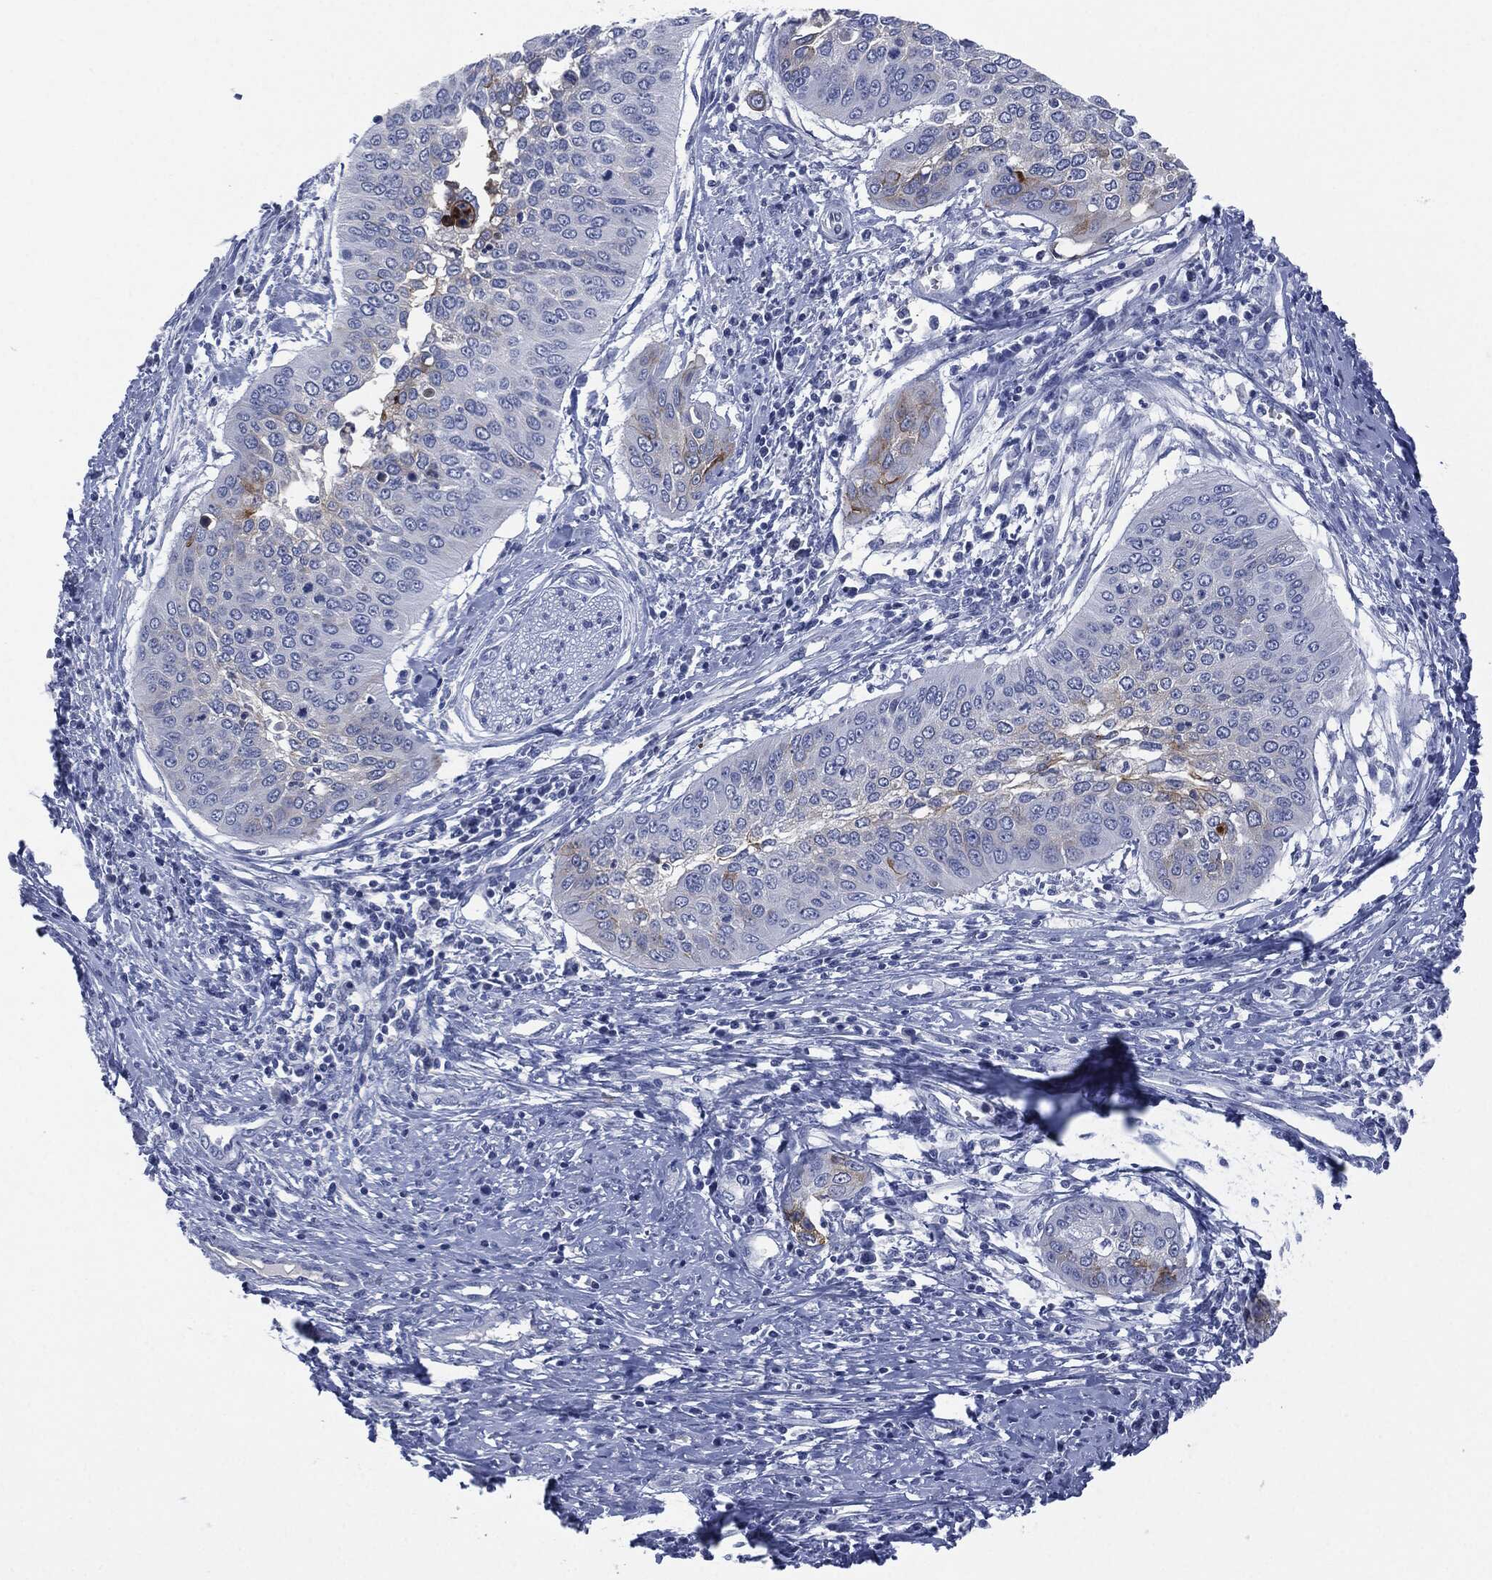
{"staining": {"intensity": "moderate", "quantity": "<25%", "location": "cytoplasmic/membranous"}, "tissue": "cervical cancer", "cell_type": "Tumor cells", "image_type": "cancer", "snomed": [{"axis": "morphology", "description": "Normal tissue, NOS"}, {"axis": "morphology", "description": "Squamous cell carcinoma, NOS"}, {"axis": "topography", "description": "Cervix"}], "caption": "Protein staining of cervical cancer (squamous cell carcinoma) tissue exhibits moderate cytoplasmic/membranous positivity in about <25% of tumor cells. Nuclei are stained in blue.", "gene": "MUC16", "patient": {"sex": "female", "age": 39}}